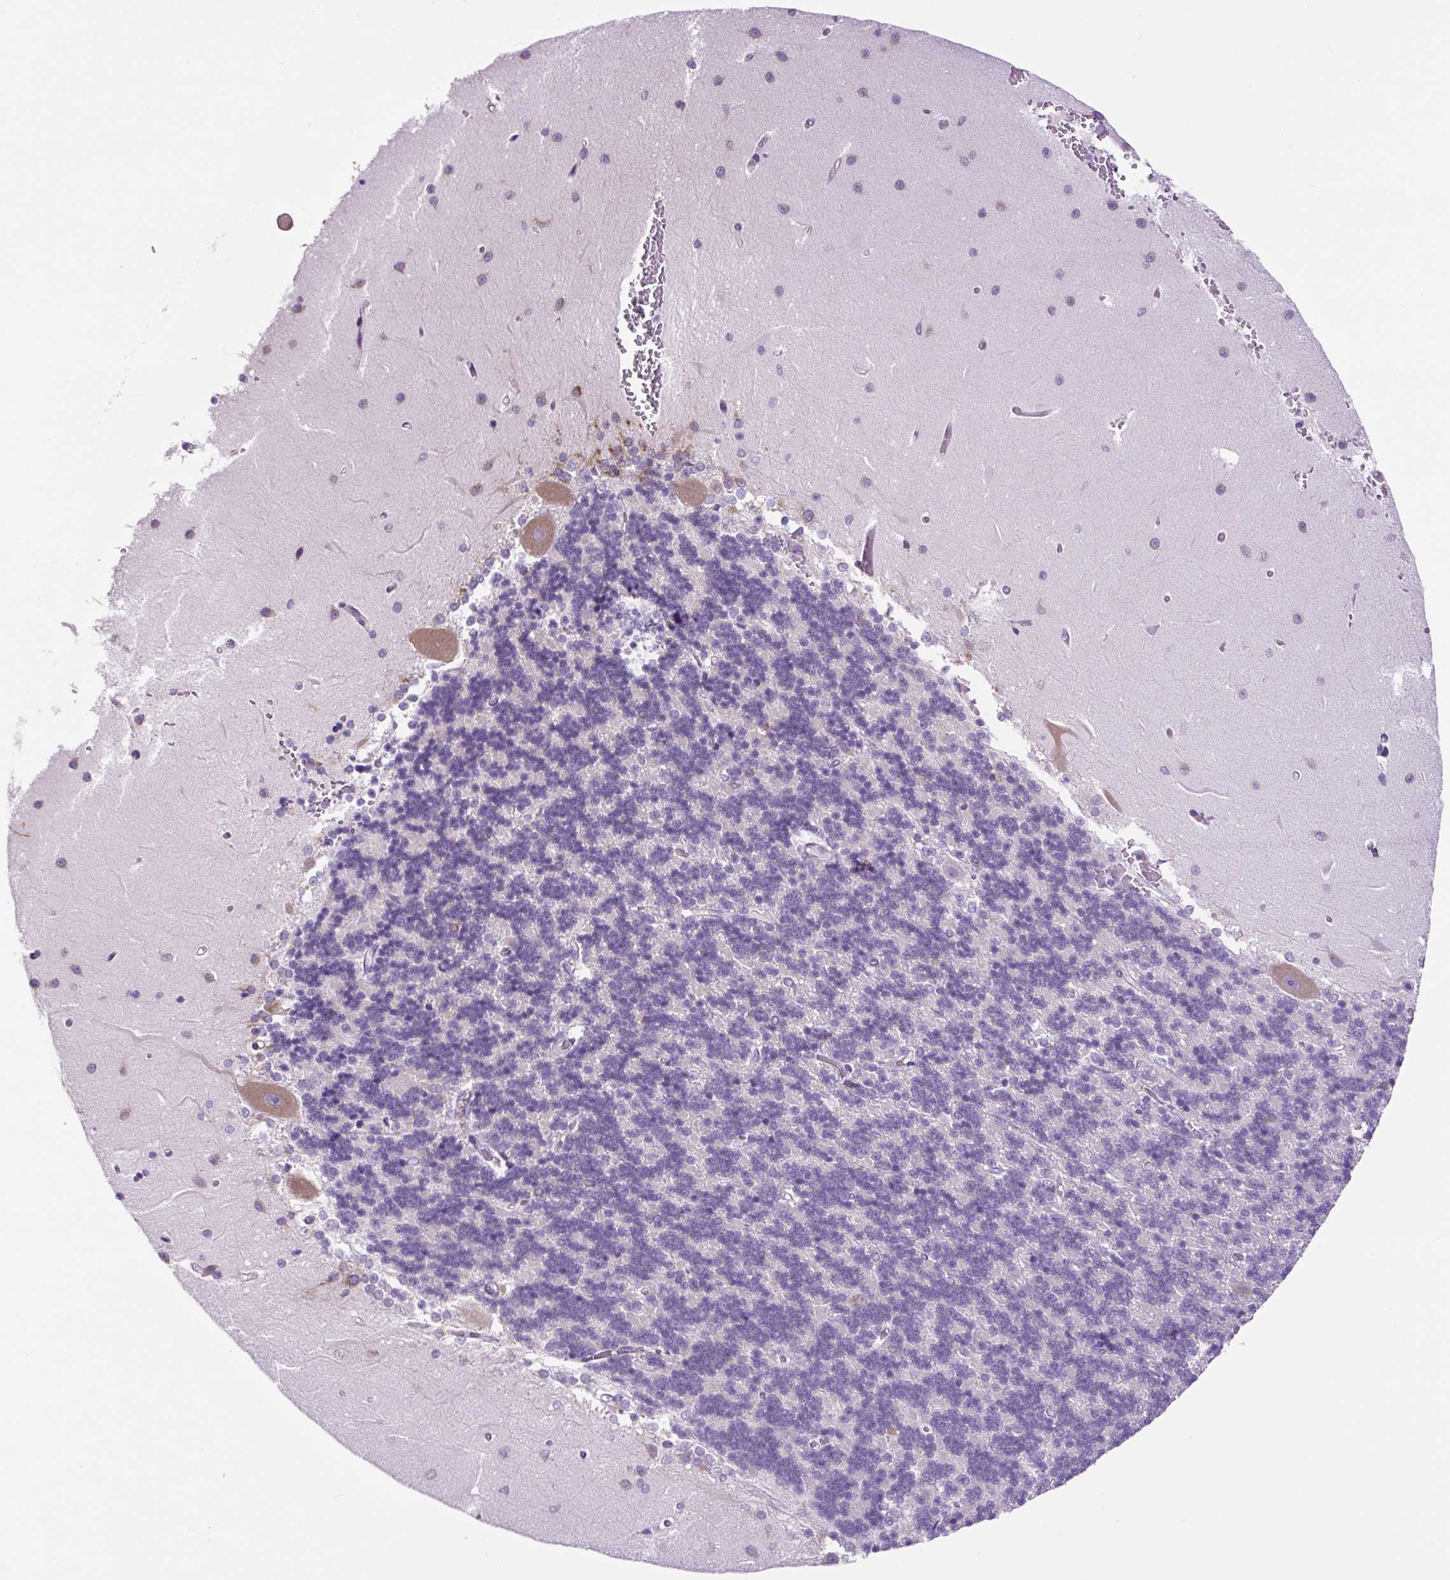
{"staining": {"intensity": "negative", "quantity": "none", "location": "none"}, "tissue": "cerebellum", "cell_type": "Cells in granular layer", "image_type": "normal", "snomed": [{"axis": "morphology", "description": "Normal tissue, NOS"}, {"axis": "topography", "description": "Cerebellum"}], "caption": "The image reveals no significant positivity in cells in granular layer of cerebellum.", "gene": "GORASP1", "patient": {"sex": "male", "age": 37}}